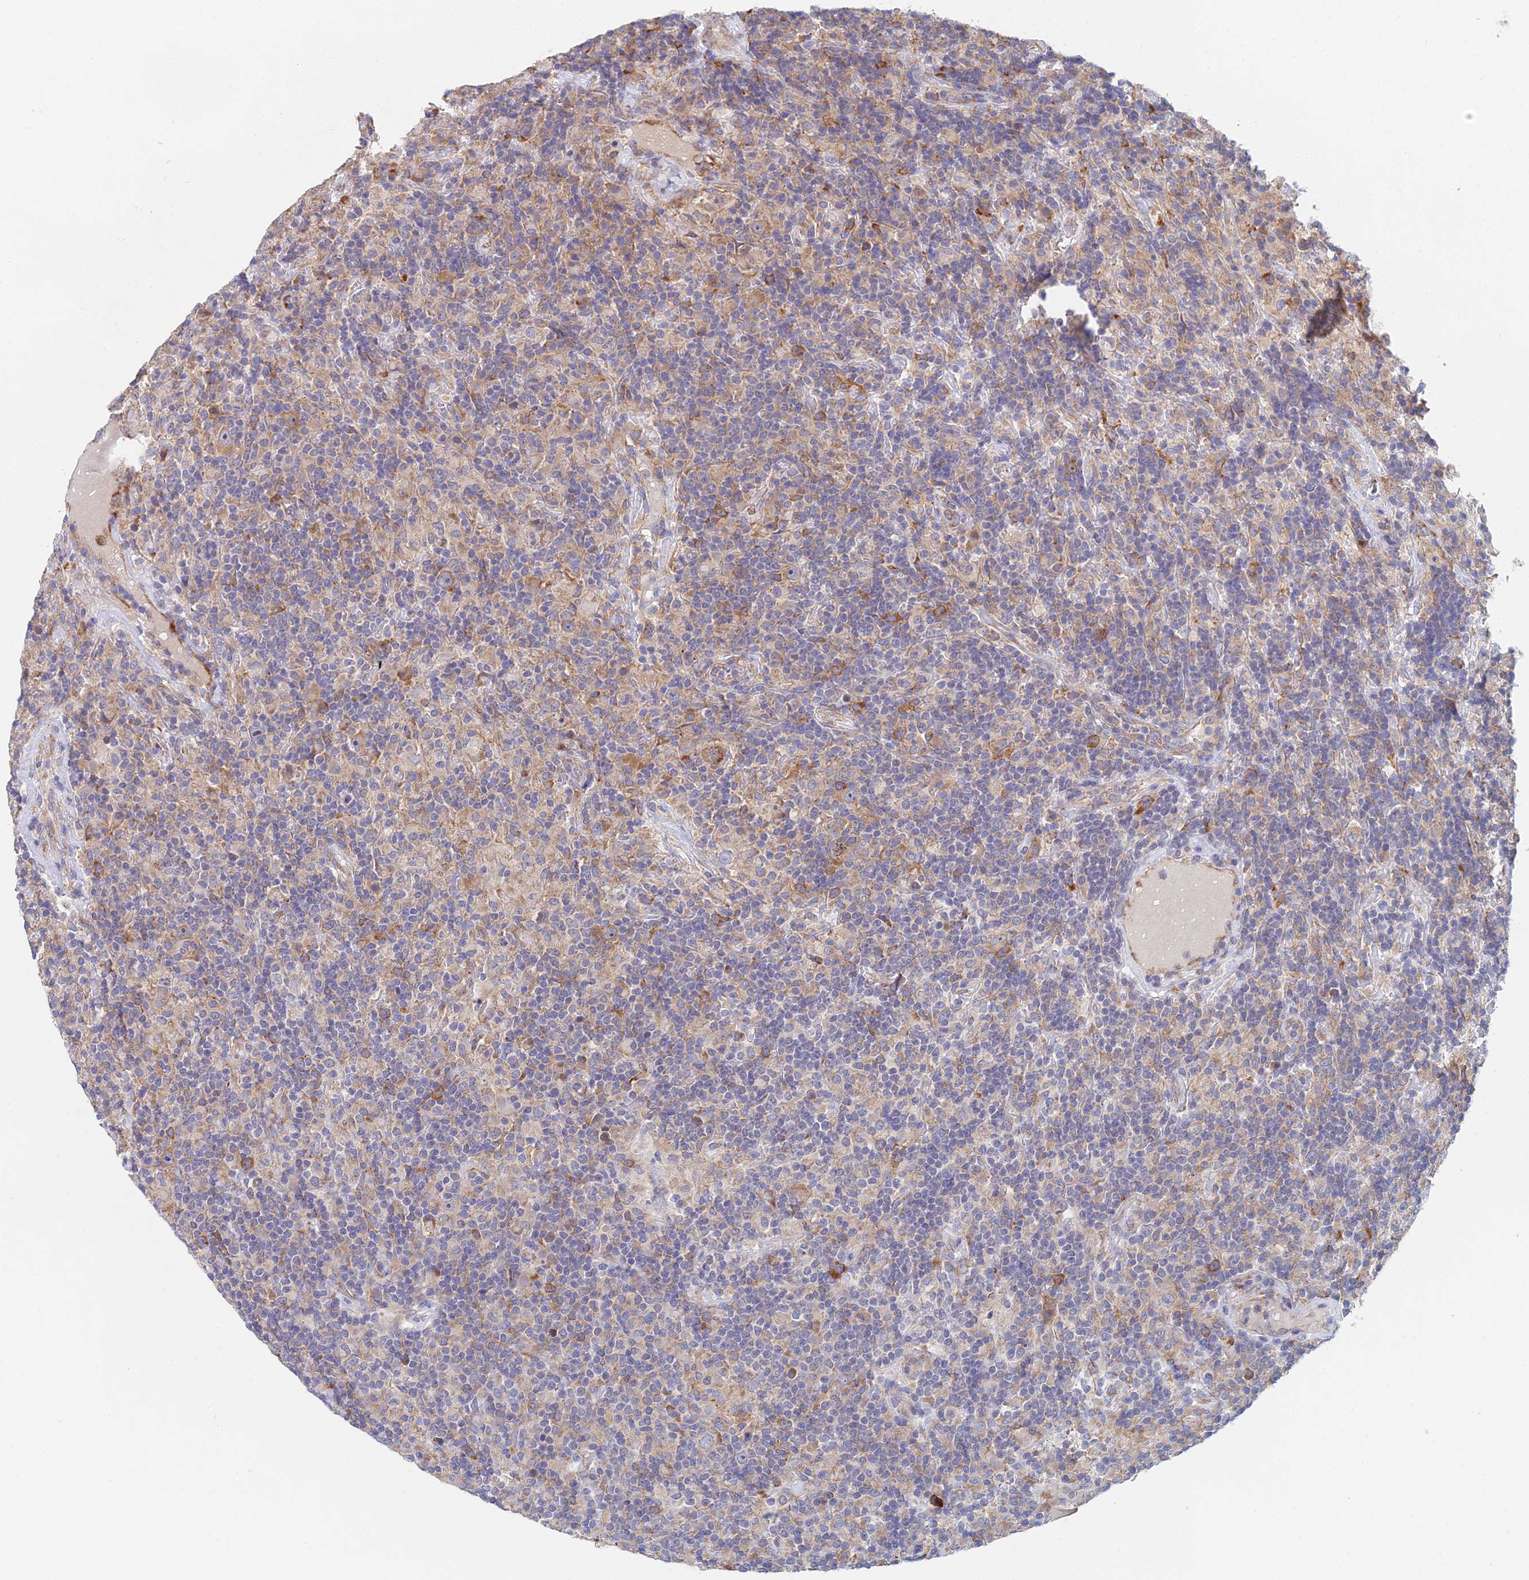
{"staining": {"intensity": "moderate", "quantity": "25%-75%", "location": "cytoplasmic/membranous"}, "tissue": "lymphoma", "cell_type": "Tumor cells", "image_type": "cancer", "snomed": [{"axis": "morphology", "description": "Hodgkin's disease, NOS"}, {"axis": "topography", "description": "Lymph node"}], "caption": "IHC photomicrograph of human lymphoma stained for a protein (brown), which reveals medium levels of moderate cytoplasmic/membranous expression in approximately 25%-75% of tumor cells.", "gene": "ELOF1", "patient": {"sex": "male", "age": 70}}